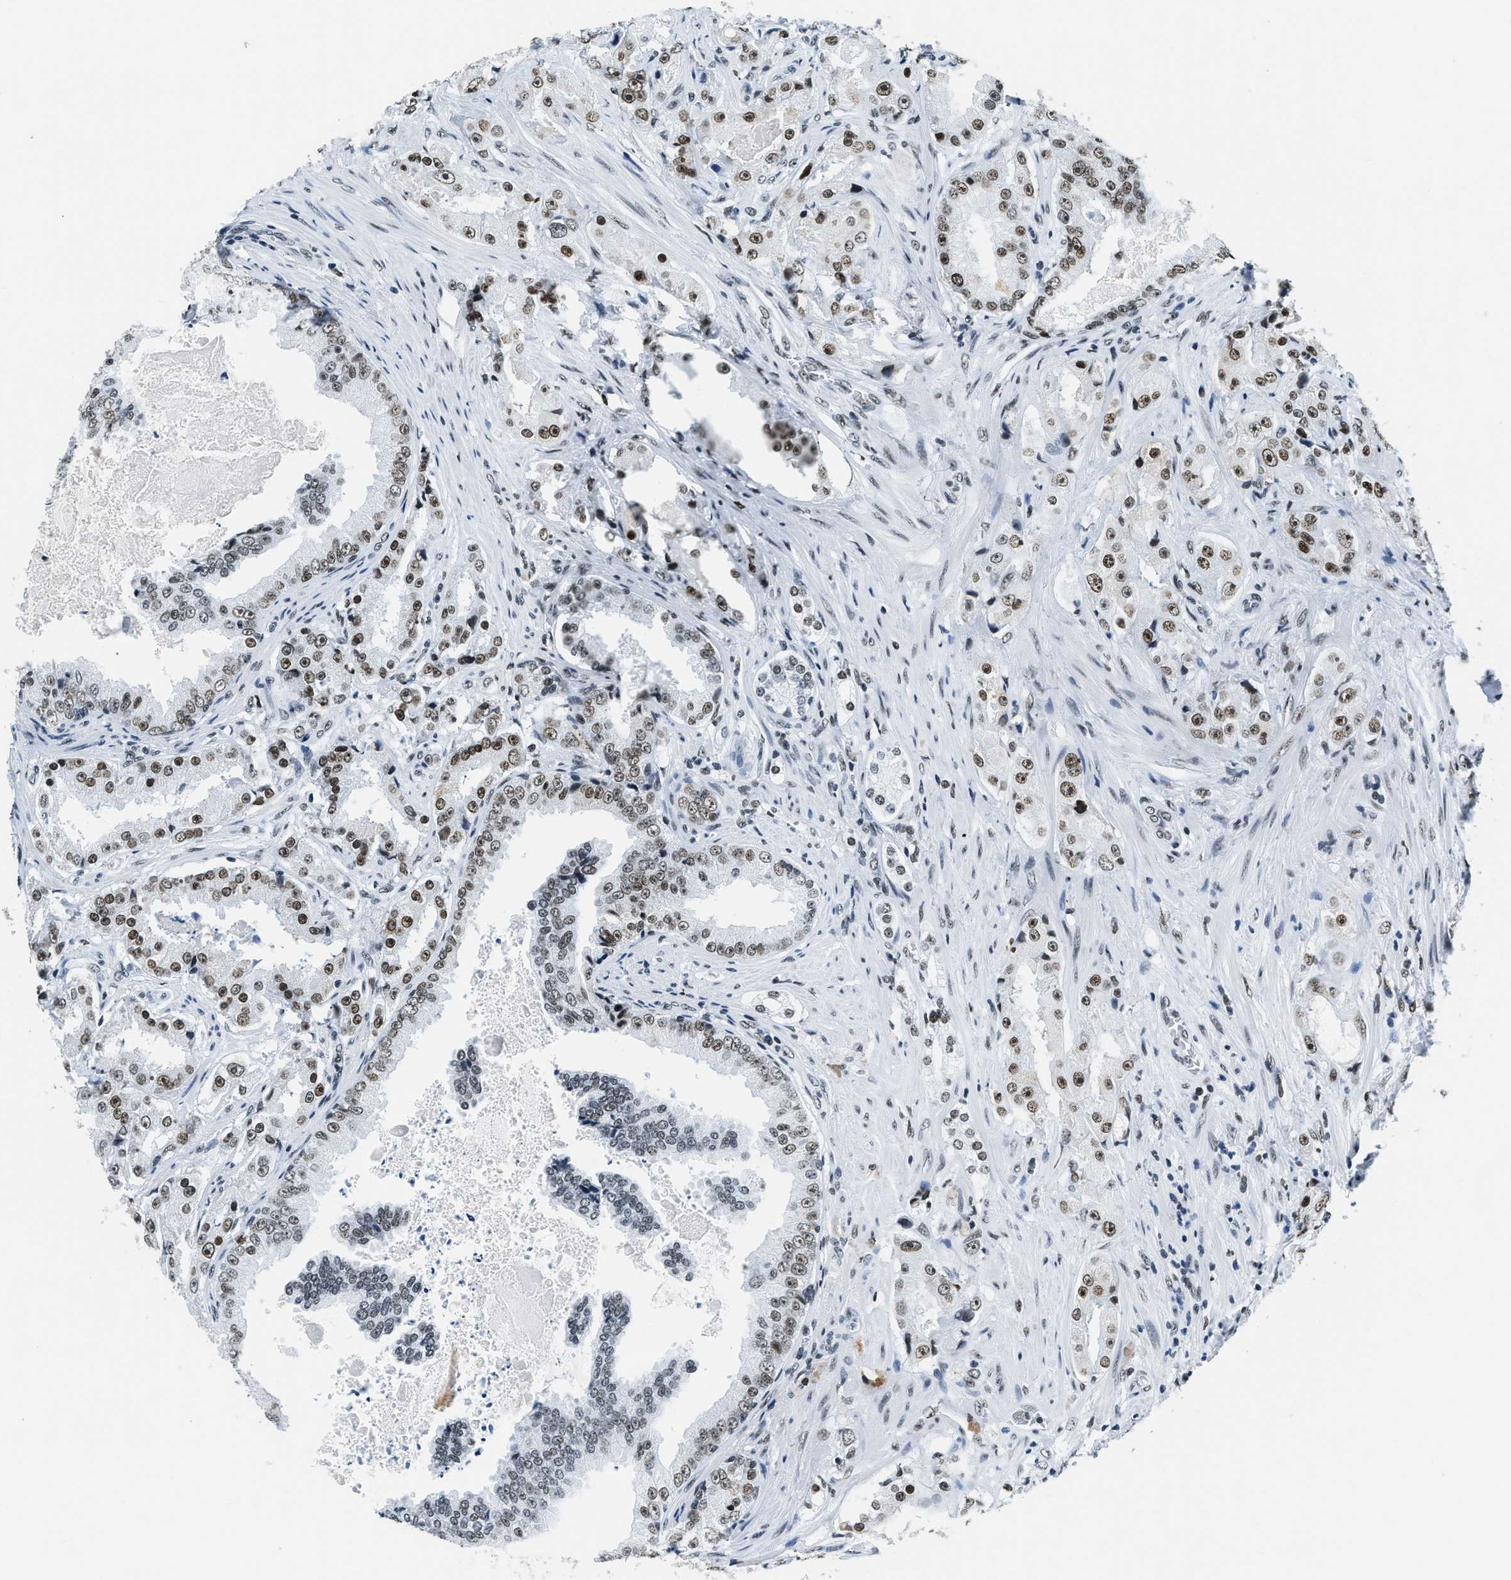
{"staining": {"intensity": "moderate", "quantity": ">75%", "location": "nuclear"}, "tissue": "prostate cancer", "cell_type": "Tumor cells", "image_type": "cancer", "snomed": [{"axis": "morphology", "description": "Adenocarcinoma, High grade"}, {"axis": "topography", "description": "Prostate"}], "caption": "The micrograph shows staining of prostate cancer, revealing moderate nuclear protein staining (brown color) within tumor cells. (Stains: DAB in brown, nuclei in blue, Microscopy: brightfield microscopy at high magnification).", "gene": "TOP1", "patient": {"sex": "male", "age": 73}}